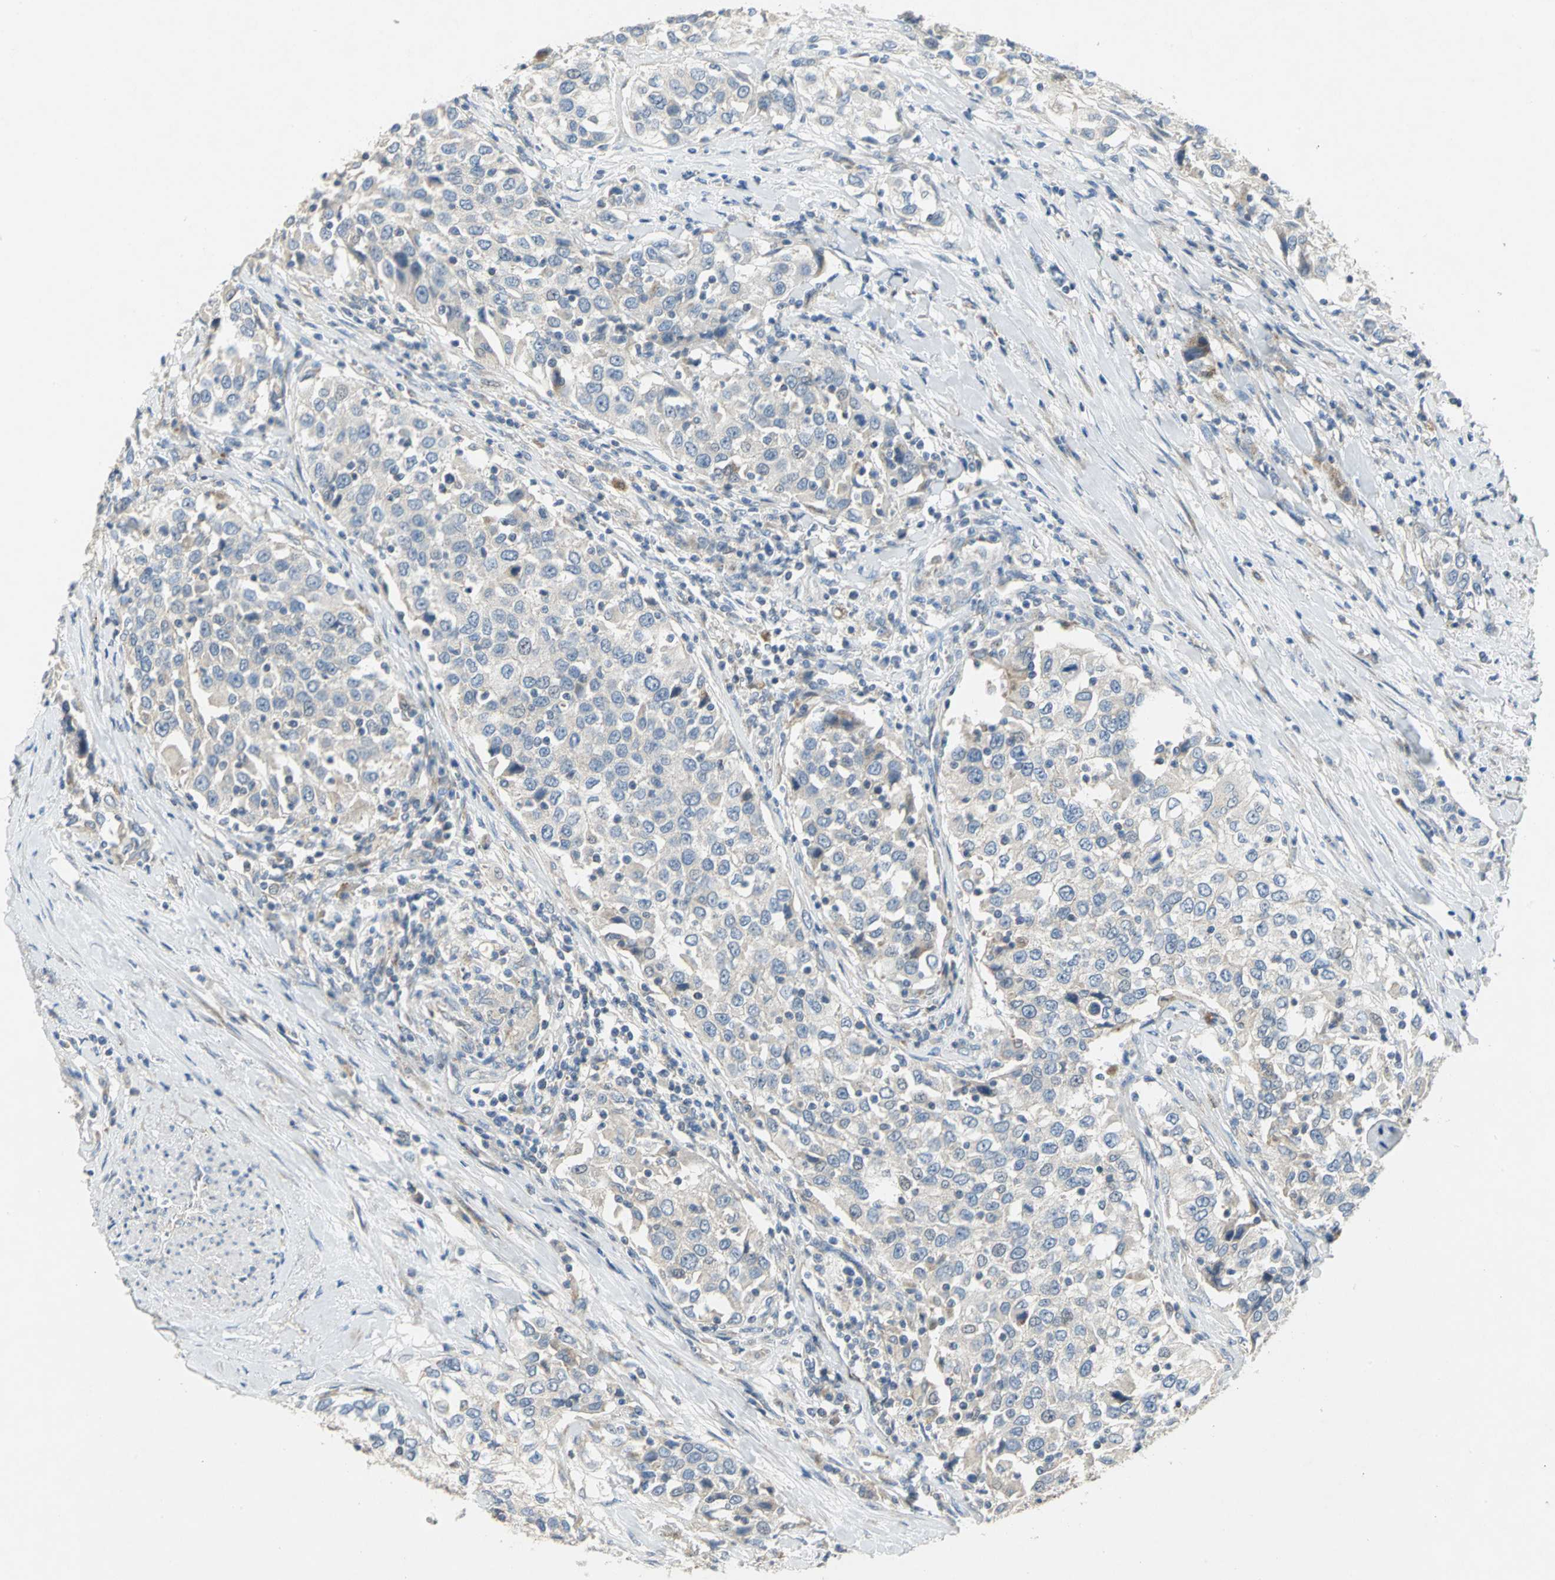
{"staining": {"intensity": "weak", "quantity": "25%-75%", "location": "cytoplasmic/membranous"}, "tissue": "urothelial cancer", "cell_type": "Tumor cells", "image_type": "cancer", "snomed": [{"axis": "morphology", "description": "Urothelial carcinoma, High grade"}, {"axis": "topography", "description": "Urinary bladder"}], "caption": "High-grade urothelial carcinoma stained with DAB (3,3'-diaminobenzidine) immunohistochemistry (IHC) exhibits low levels of weak cytoplasmic/membranous expression in approximately 25%-75% of tumor cells. (brown staining indicates protein expression, while blue staining denotes nuclei).", "gene": "SPPL2B", "patient": {"sex": "female", "age": 80}}